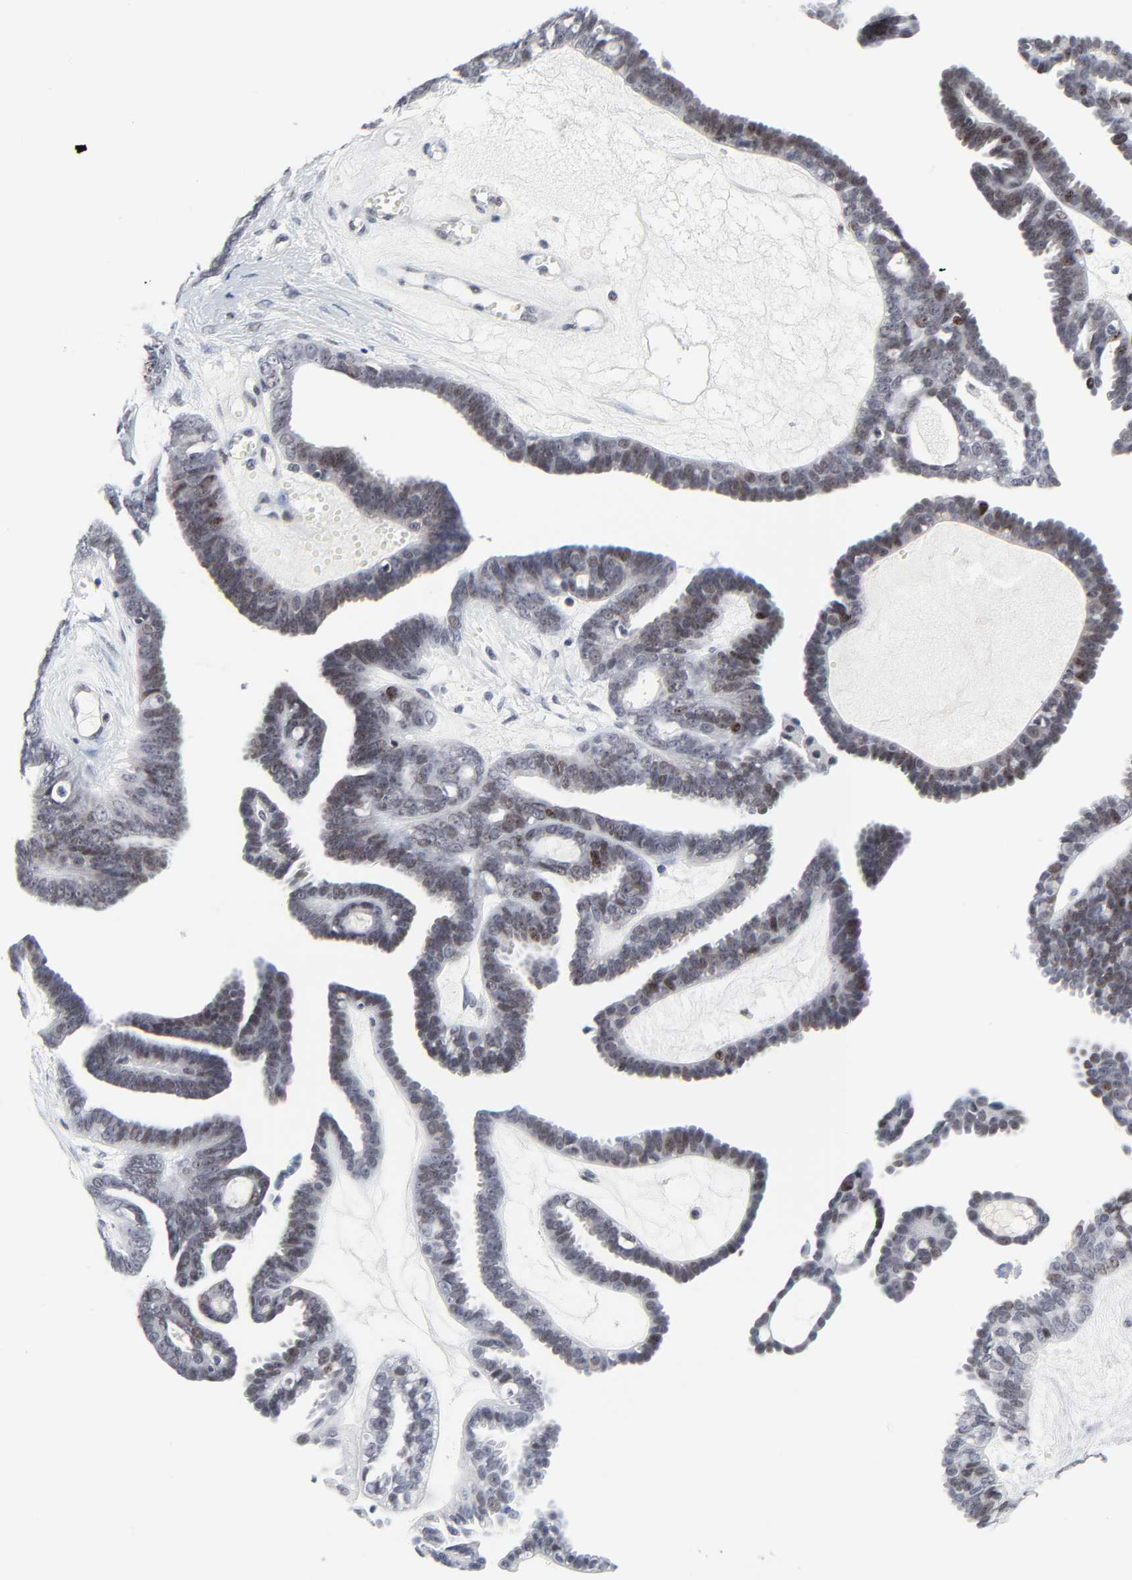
{"staining": {"intensity": "weak", "quantity": "25%-75%", "location": "nuclear"}, "tissue": "ovarian cancer", "cell_type": "Tumor cells", "image_type": "cancer", "snomed": [{"axis": "morphology", "description": "Cystadenocarcinoma, serous, NOS"}, {"axis": "topography", "description": "Ovary"}], "caption": "High-magnification brightfield microscopy of ovarian serous cystadenocarcinoma stained with DAB (brown) and counterstained with hematoxylin (blue). tumor cells exhibit weak nuclear positivity is appreciated in approximately25%-75% of cells.", "gene": "ZNF589", "patient": {"sex": "female", "age": 71}}